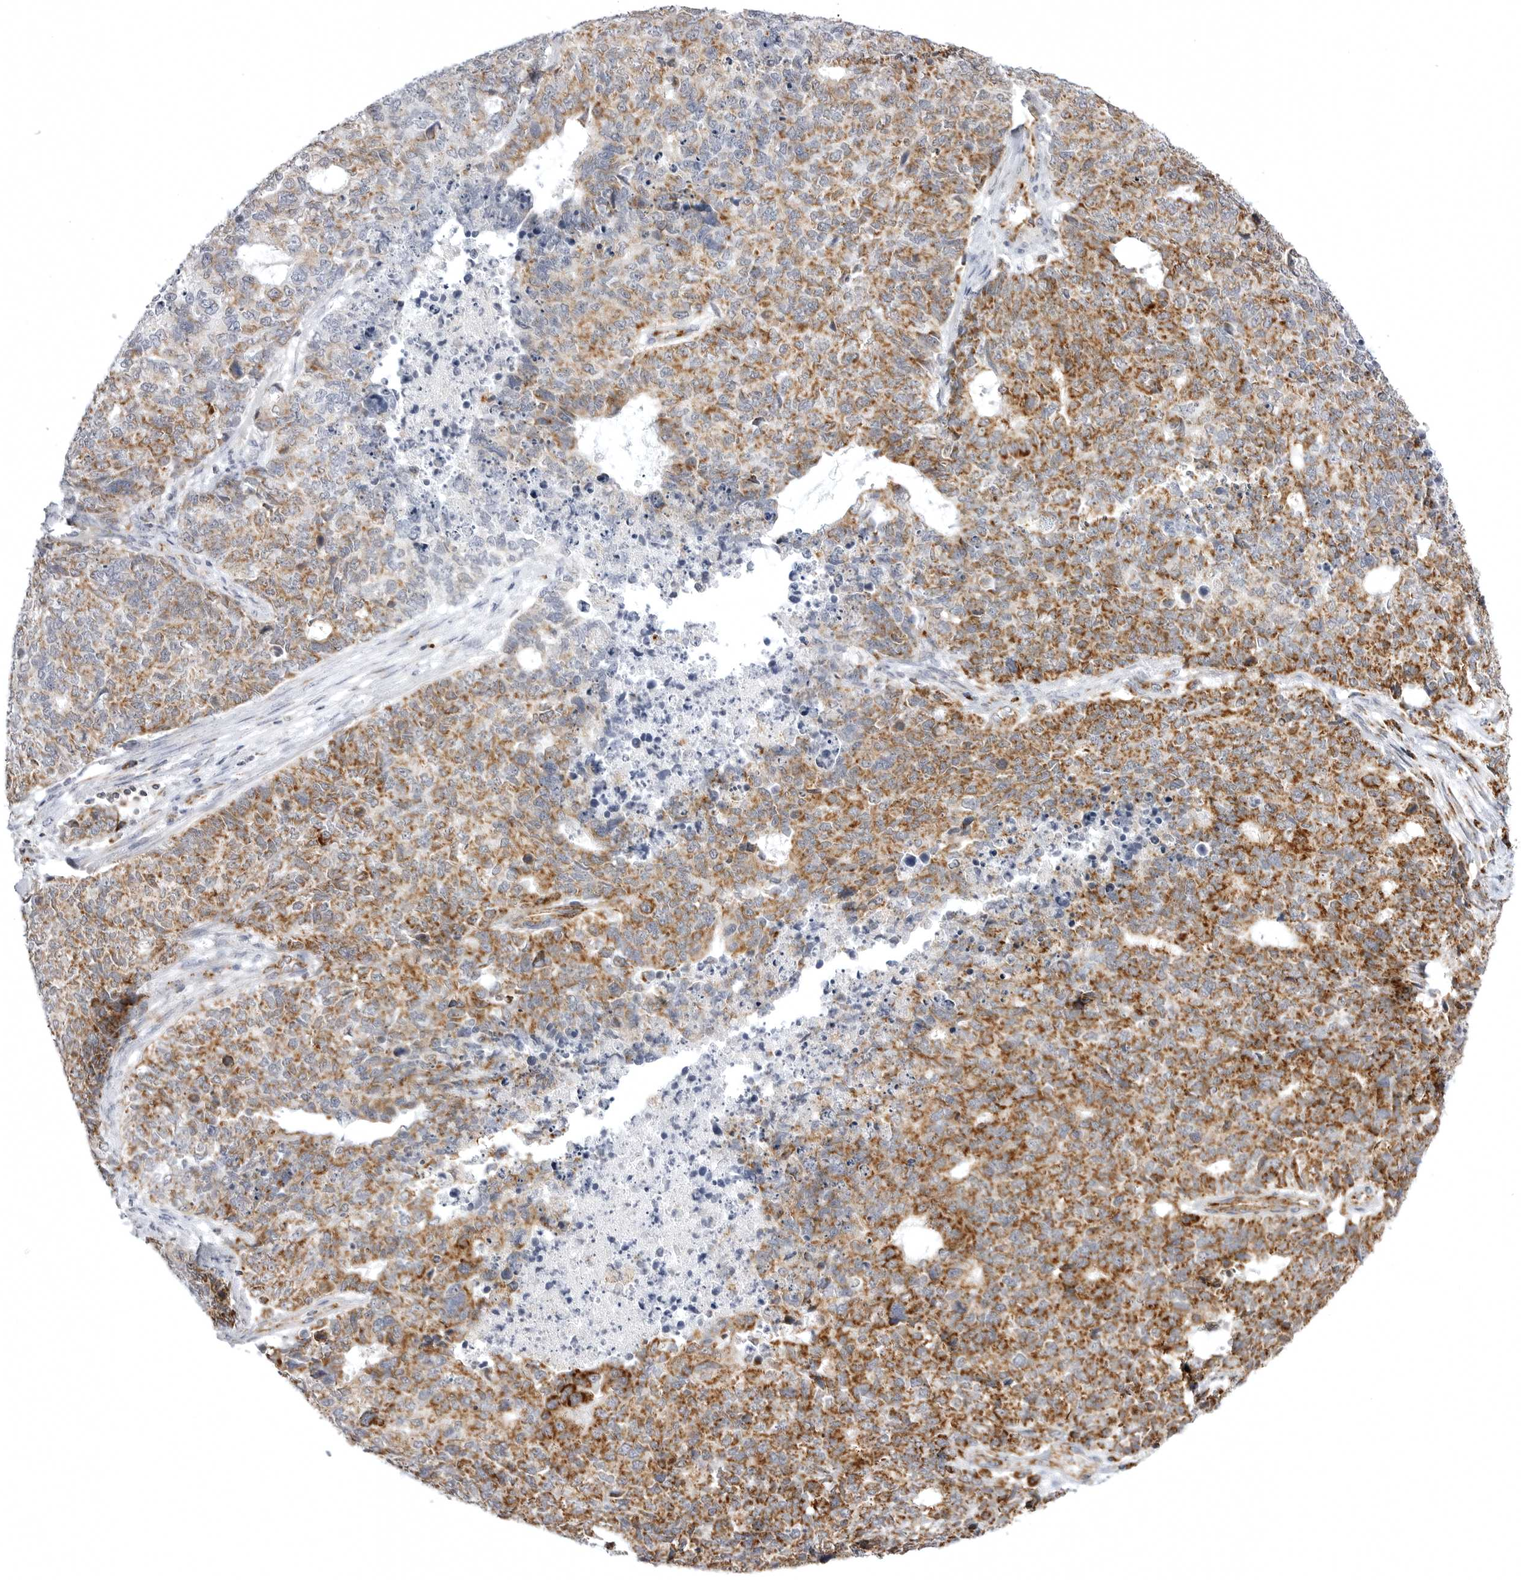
{"staining": {"intensity": "moderate", "quantity": "25%-75%", "location": "cytoplasmic/membranous"}, "tissue": "cervical cancer", "cell_type": "Tumor cells", "image_type": "cancer", "snomed": [{"axis": "morphology", "description": "Squamous cell carcinoma, NOS"}, {"axis": "topography", "description": "Cervix"}], "caption": "Human squamous cell carcinoma (cervical) stained for a protein (brown) exhibits moderate cytoplasmic/membranous positive expression in about 25%-75% of tumor cells.", "gene": "TUFM", "patient": {"sex": "female", "age": 63}}